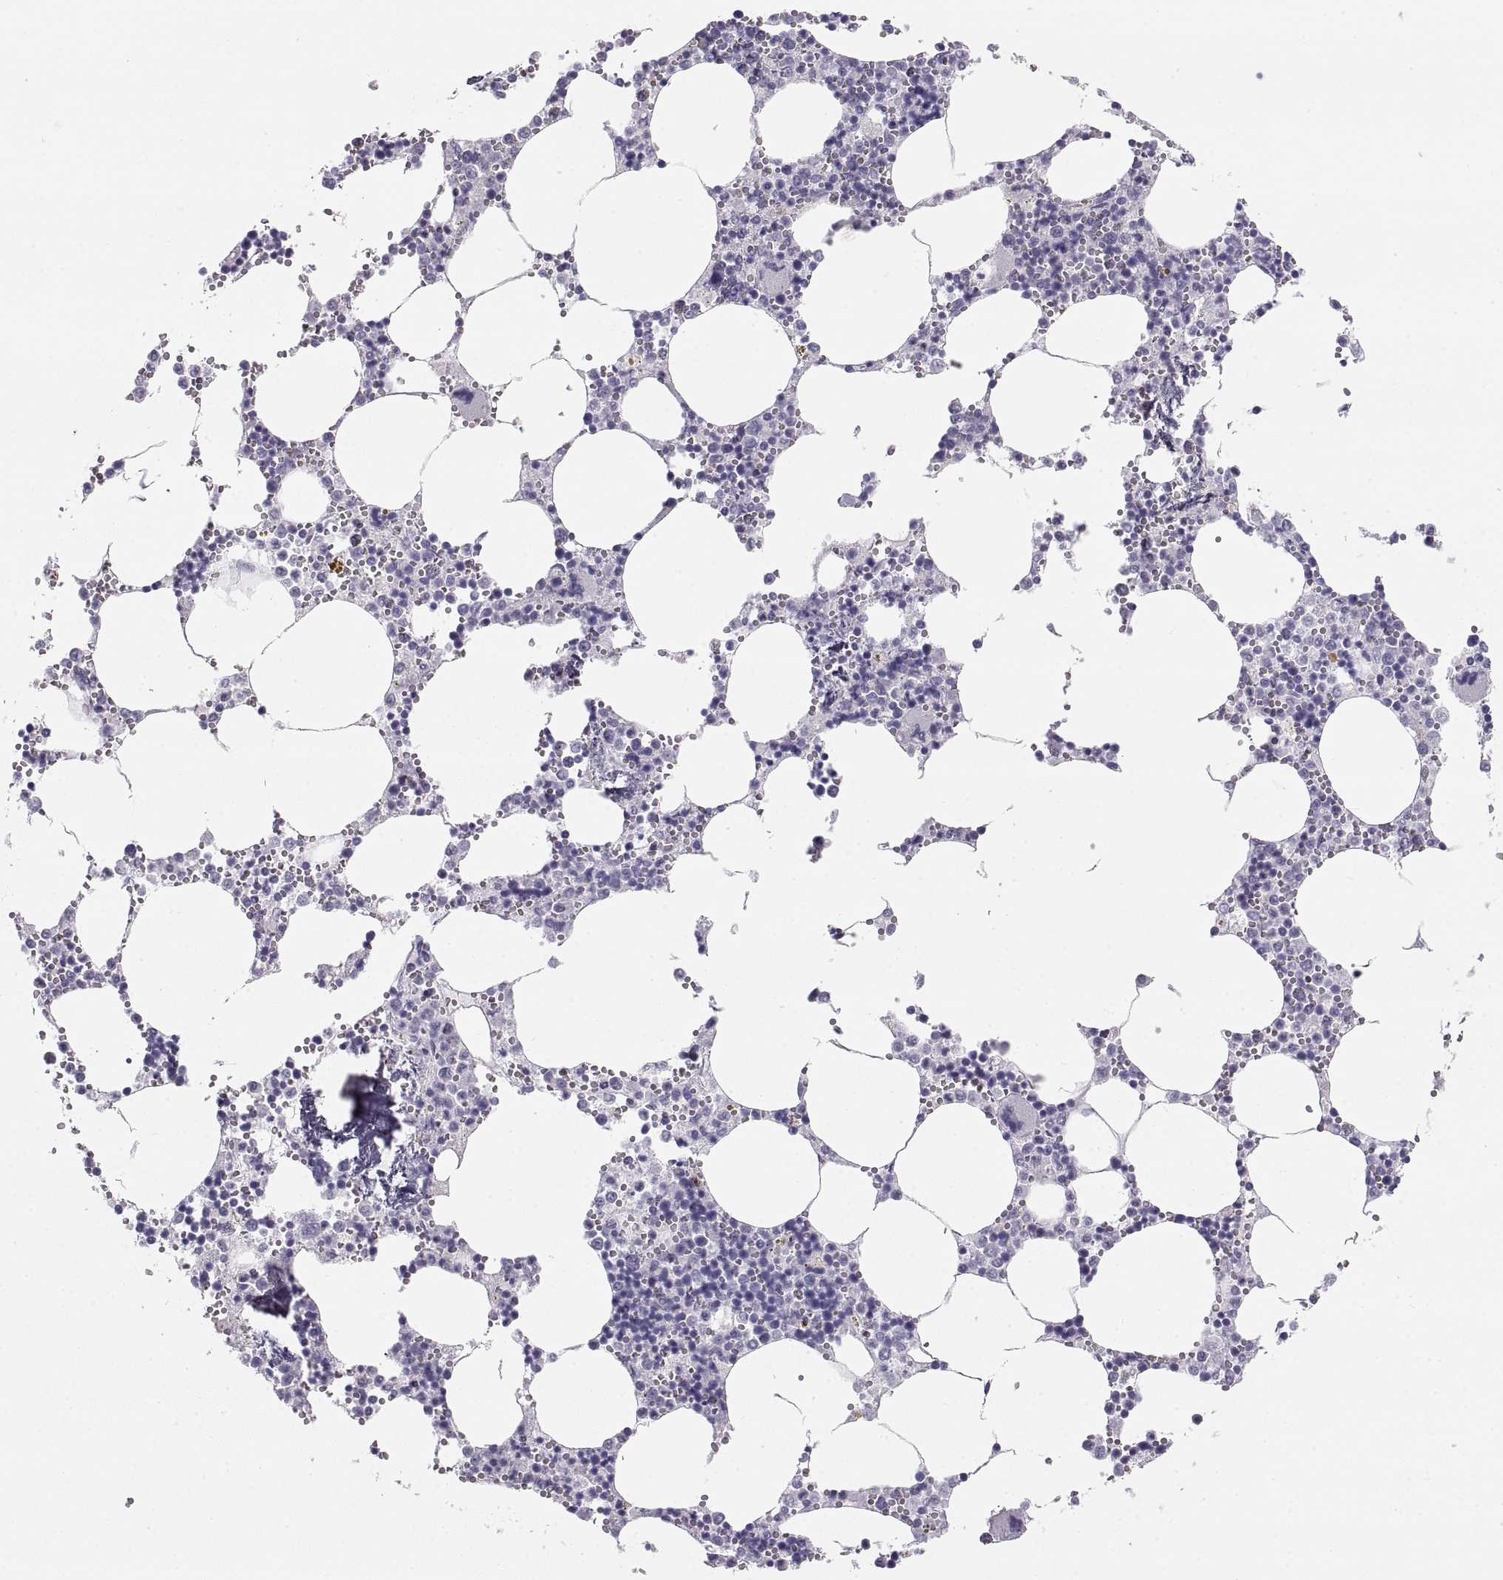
{"staining": {"intensity": "negative", "quantity": "none", "location": "none"}, "tissue": "bone marrow", "cell_type": "Hematopoietic cells", "image_type": "normal", "snomed": [{"axis": "morphology", "description": "Normal tissue, NOS"}, {"axis": "topography", "description": "Bone marrow"}], "caption": "Protein analysis of normal bone marrow exhibits no significant expression in hematopoietic cells.", "gene": "SEMG1", "patient": {"sex": "male", "age": 54}}